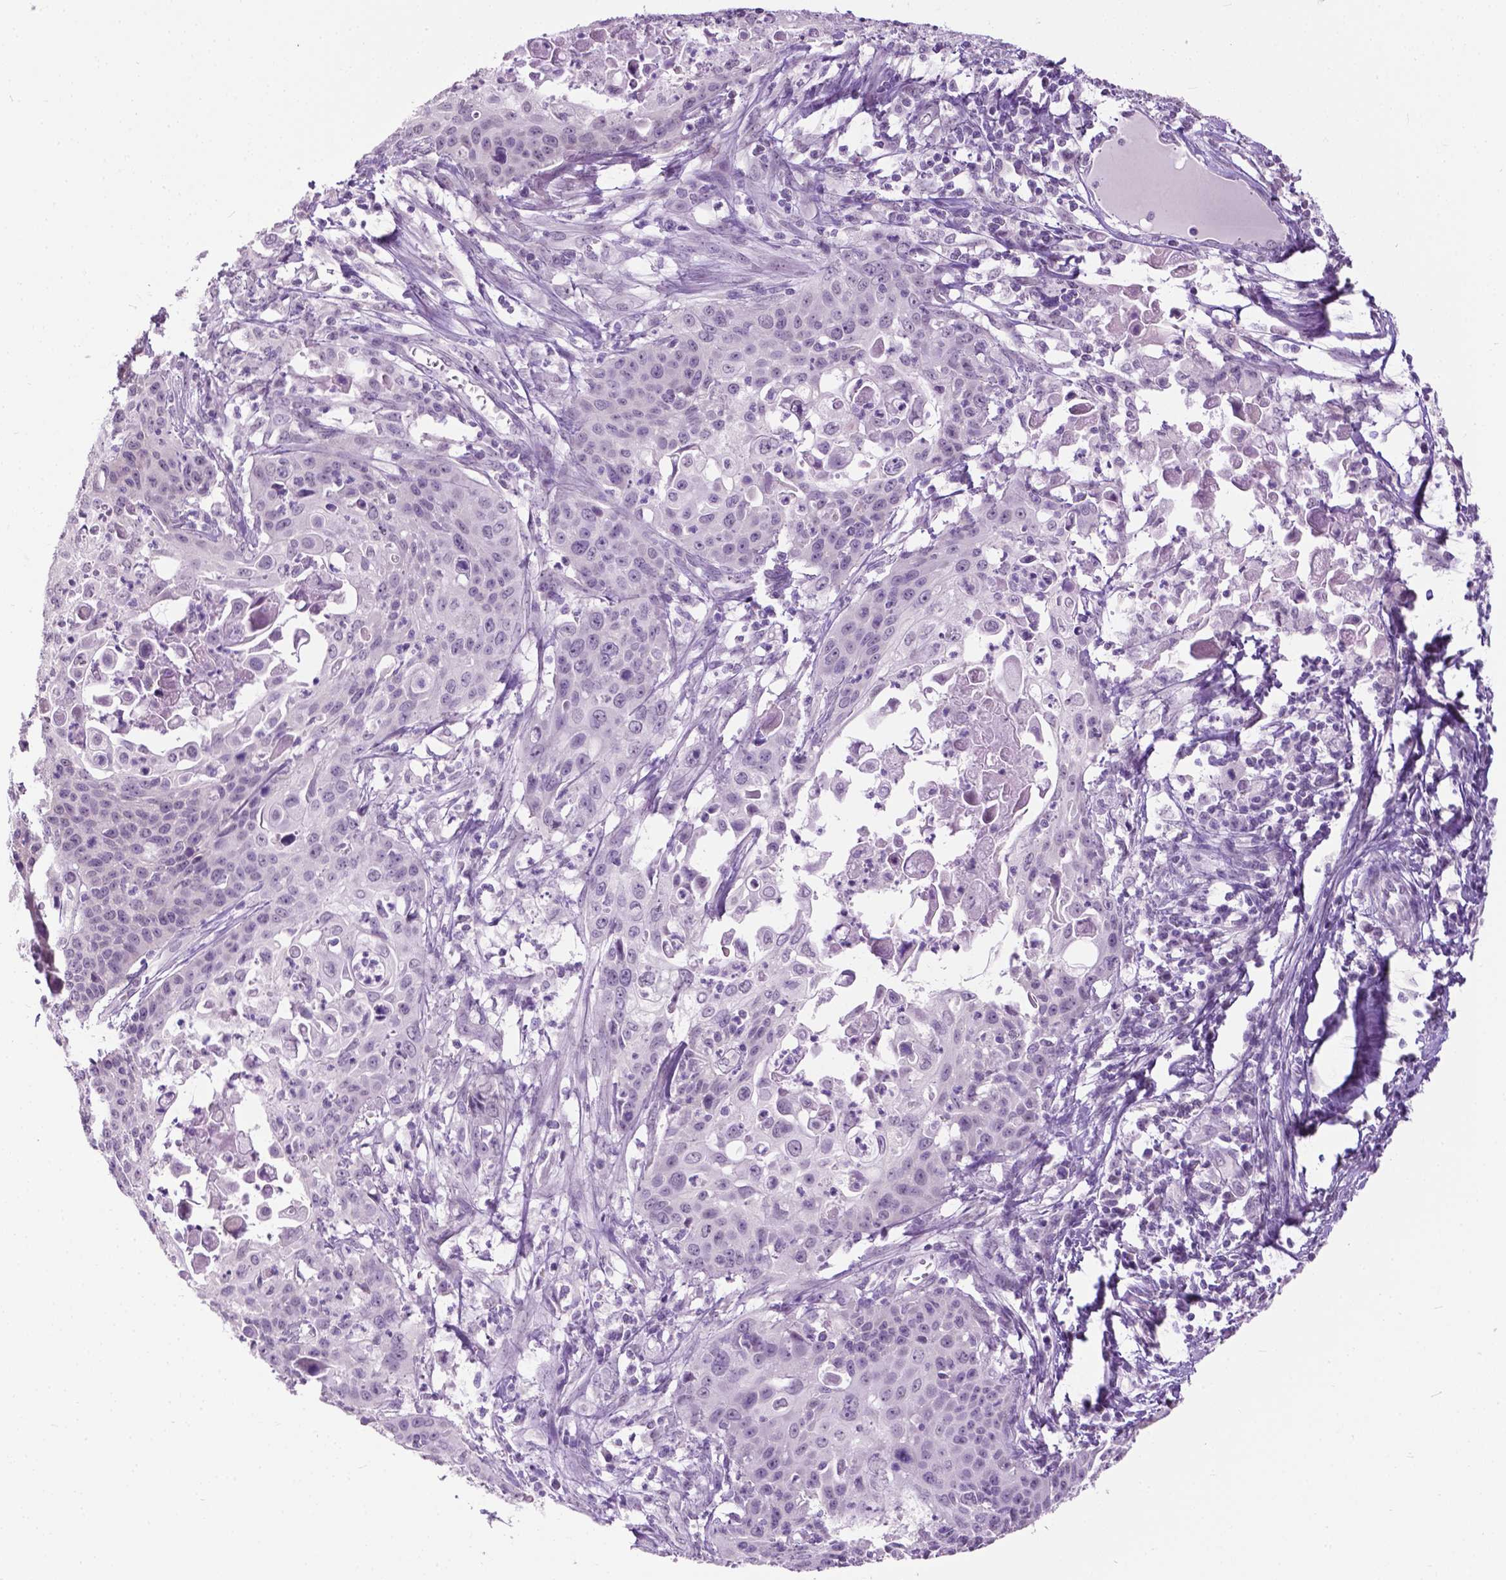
{"staining": {"intensity": "negative", "quantity": "none", "location": "none"}, "tissue": "cervical cancer", "cell_type": "Tumor cells", "image_type": "cancer", "snomed": [{"axis": "morphology", "description": "Squamous cell carcinoma, NOS"}, {"axis": "topography", "description": "Cervix"}], "caption": "DAB (3,3'-diaminobenzidine) immunohistochemical staining of cervical squamous cell carcinoma reveals no significant positivity in tumor cells.", "gene": "GPR37L1", "patient": {"sex": "female", "age": 65}}